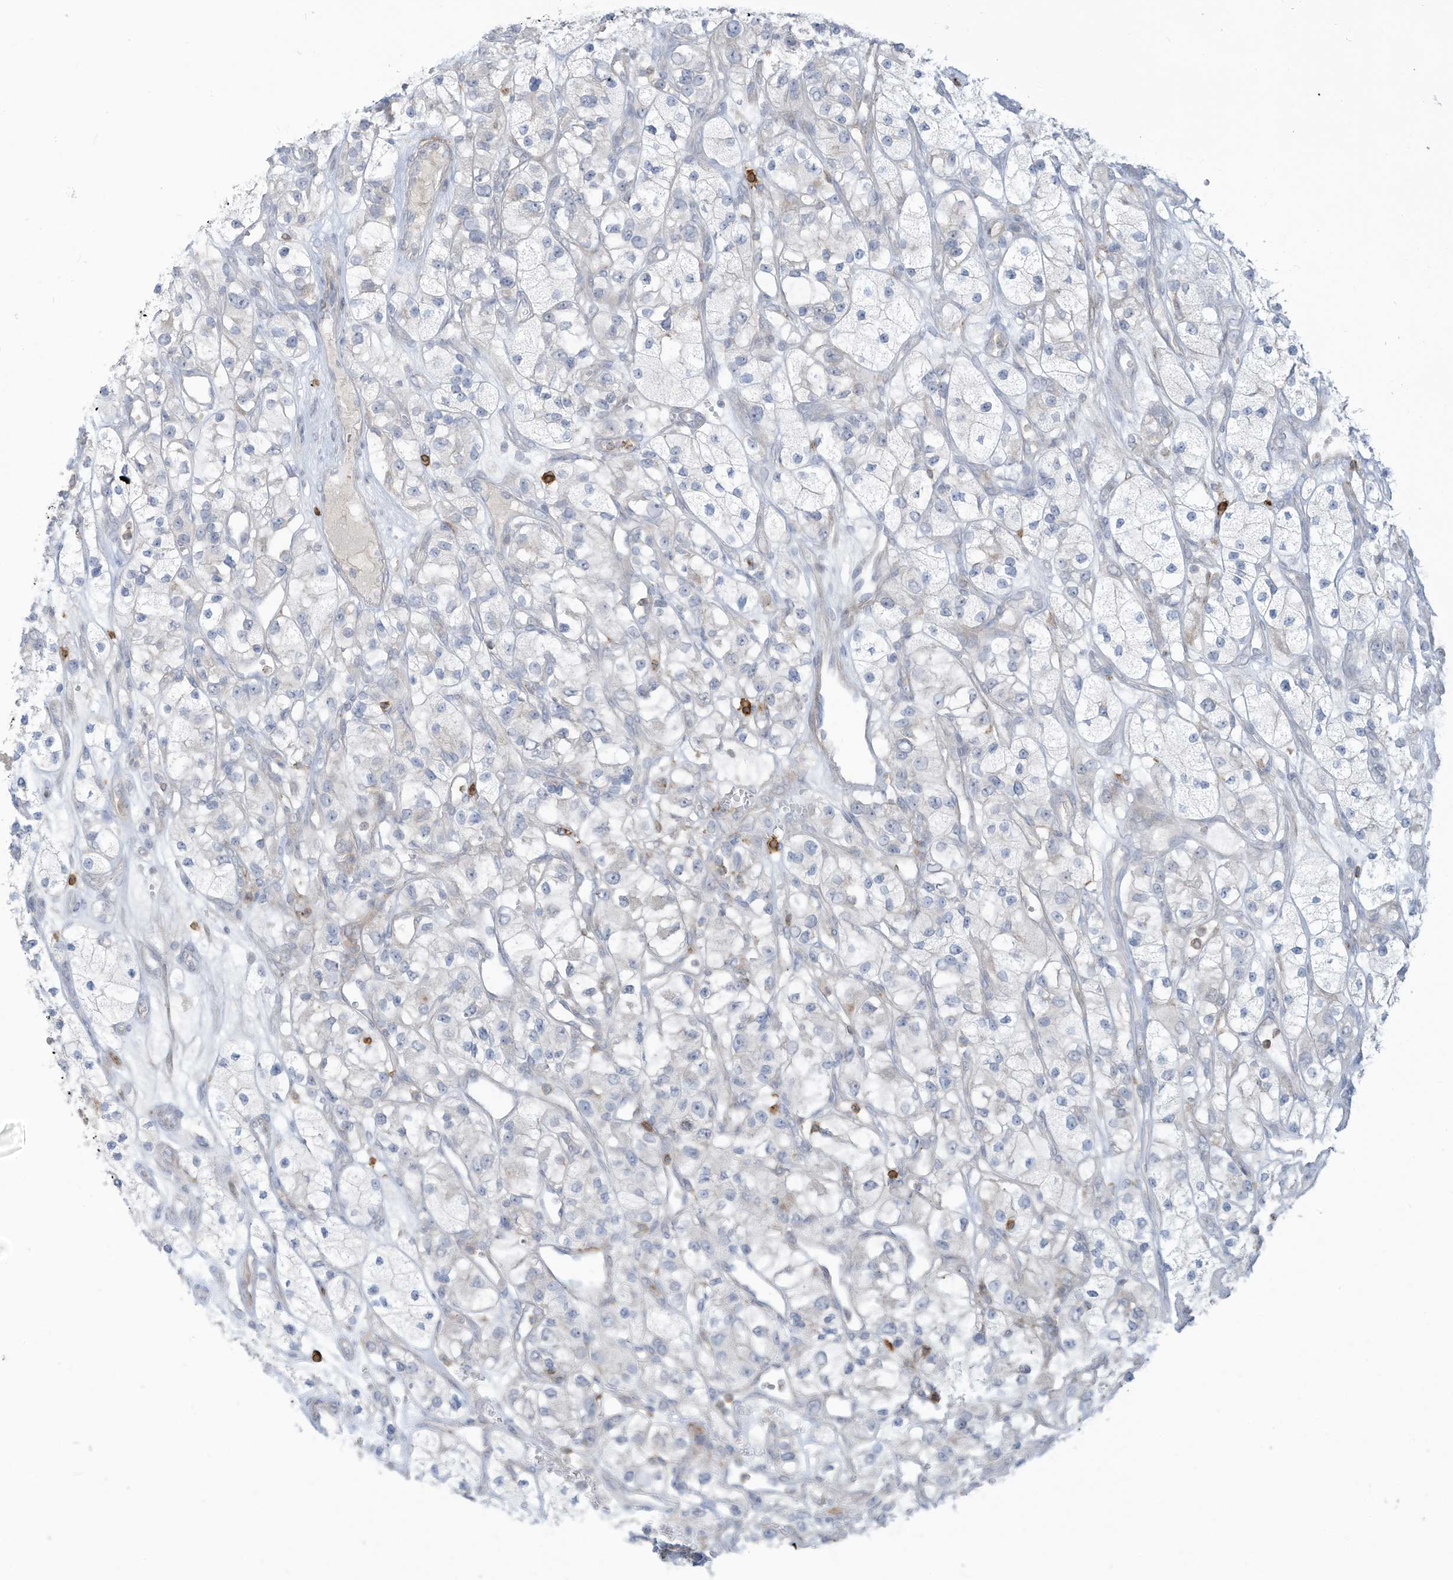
{"staining": {"intensity": "negative", "quantity": "none", "location": "none"}, "tissue": "renal cancer", "cell_type": "Tumor cells", "image_type": "cancer", "snomed": [{"axis": "morphology", "description": "Adenocarcinoma, NOS"}, {"axis": "topography", "description": "Kidney"}], "caption": "Renal cancer (adenocarcinoma) stained for a protein using IHC shows no positivity tumor cells.", "gene": "NOTO", "patient": {"sex": "female", "age": 57}}